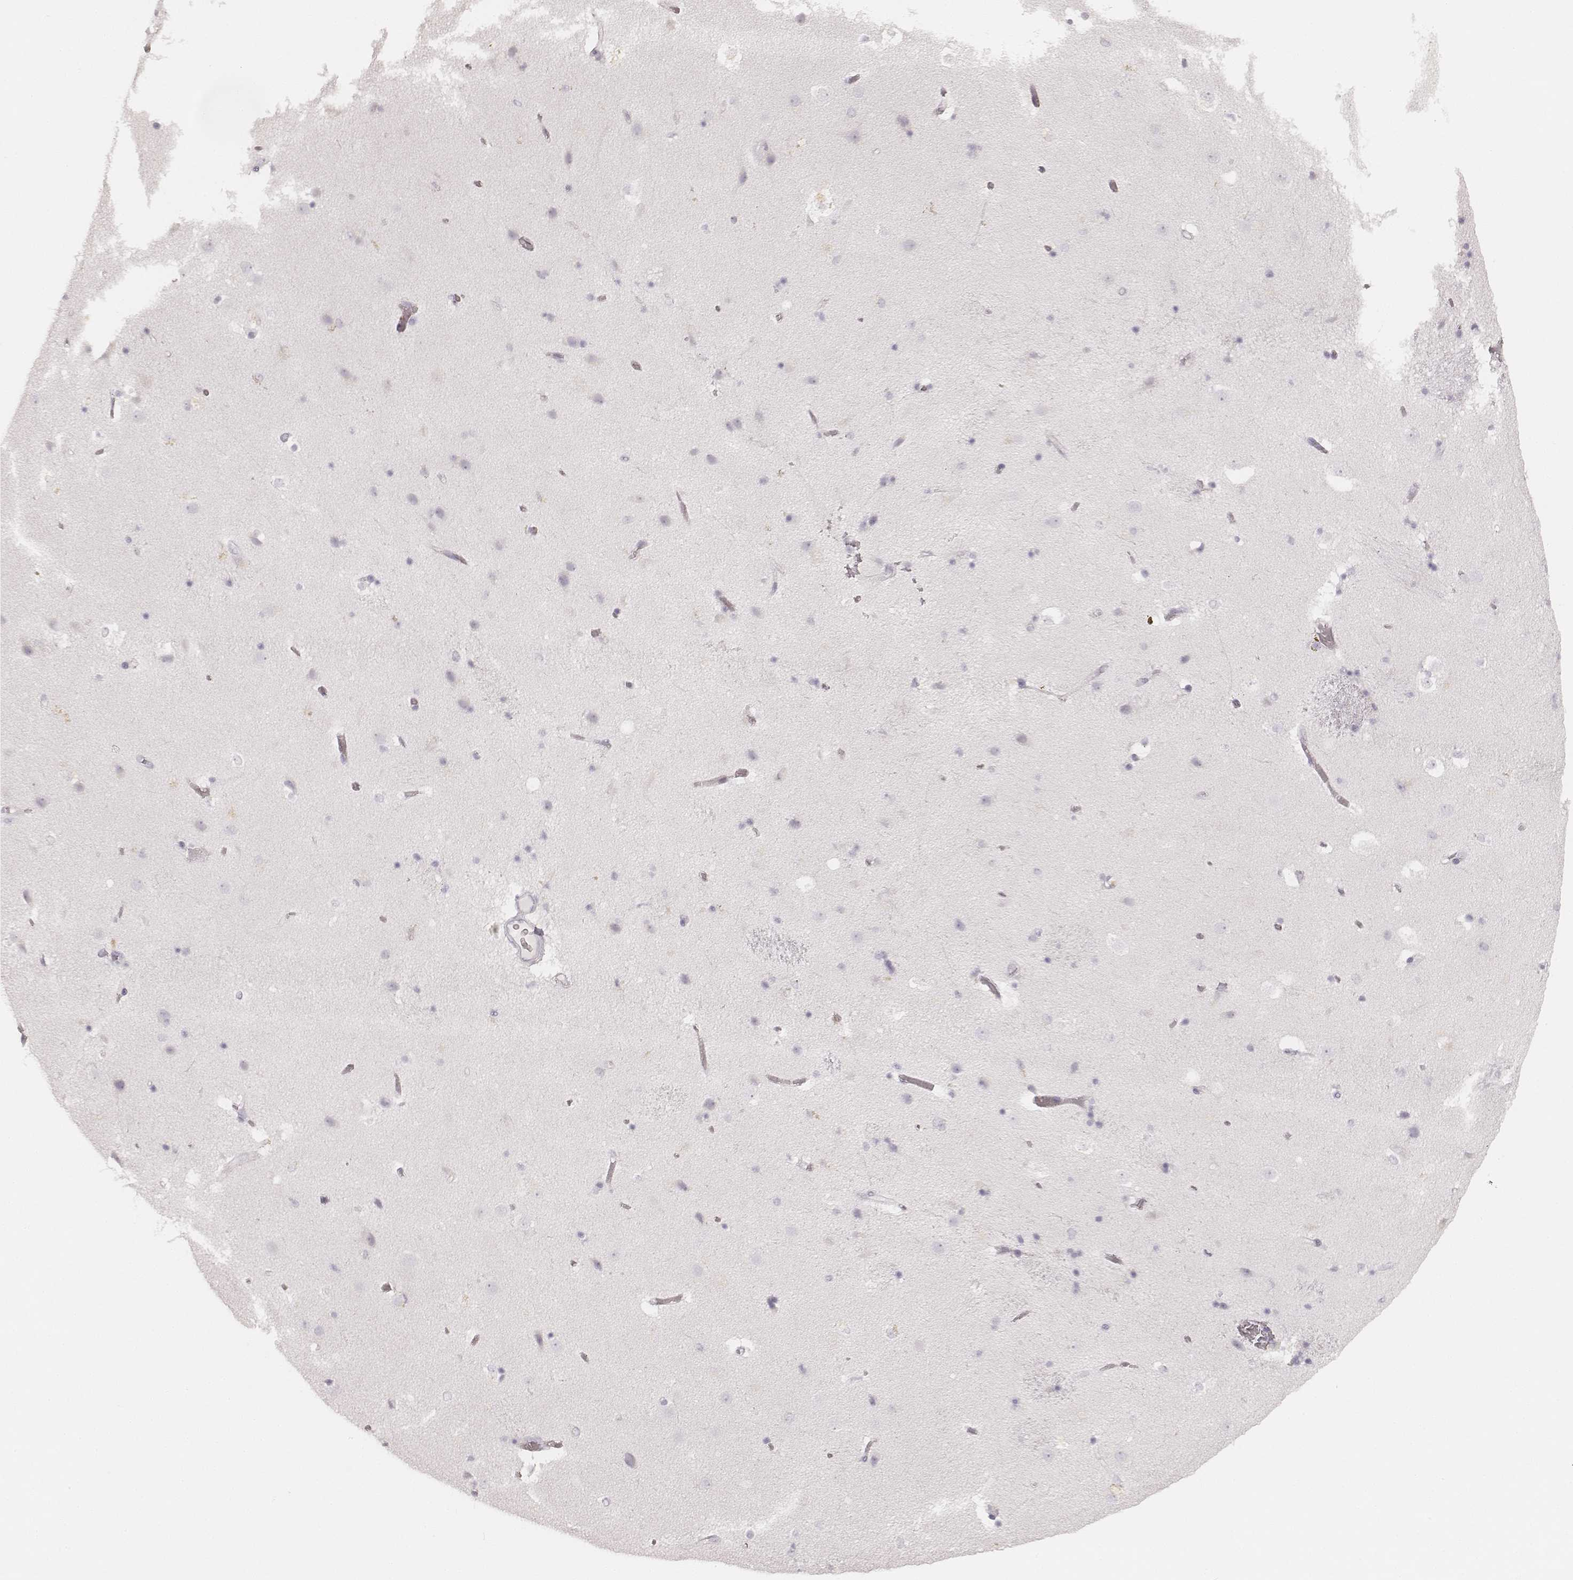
{"staining": {"intensity": "negative", "quantity": "none", "location": "none"}, "tissue": "caudate", "cell_type": "Glial cells", "image_type": "normal", "snomed": [{"axis": "morphology", "description": "Normal tissue, NOS"}, {"axis": "topography", "description": "Lateral ventricle wall"}], "caption": "A high-resolution micrograph shows IHC staining of unremarkable caudate, which exhibits no significant expression in glial cells. (DAB (3,3'-diaminobenzidine) immunohistochemistry with hematoxylin counter stain).", "gene": "KRT72", "patient": {"sex": "female", "age": 71}}